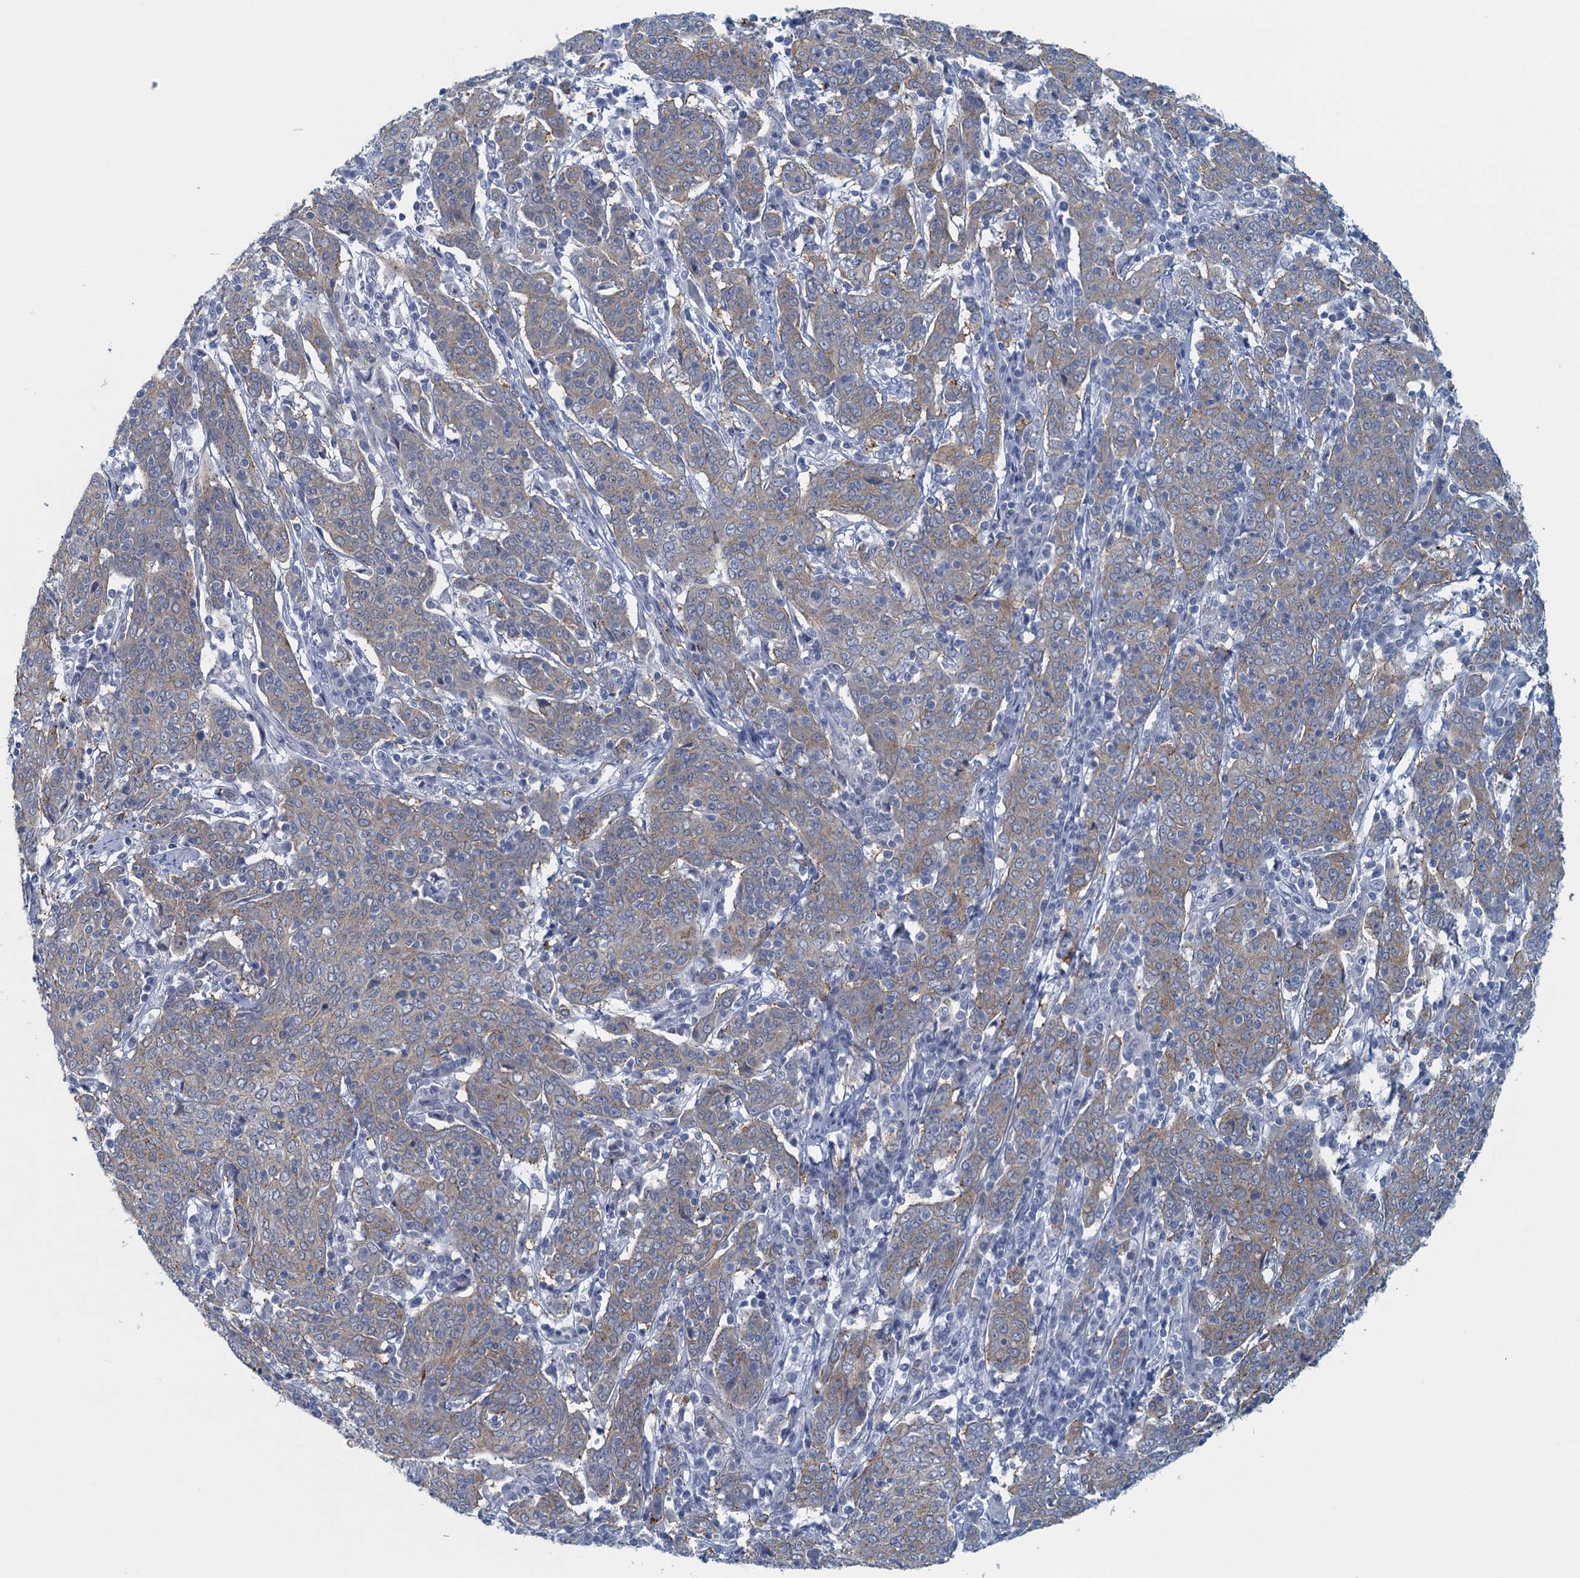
{"staining": {"intensity": "weak", "quantity": "25%-75%", "location": "cytoplasmic/membranous"}, "tissue": "cervical cancer", "cell_type": "Tumor cells", "image_type": "cancer", "snomed": [{"axis": "morphology", "description": "Squamous cell carcinoma, NOS"}, {"axis": "topography", "description": "Cervix"}], "caption": "There is low levels of weak cytoplasmic/membranous expression in tumor cells of cervical cancer (squamous cell carcinoma), as demonstrated by immunohistochemical staining (brown color).", "gene": "ENSG00000131152", "patient": {"sex": "female", "age": 67}}